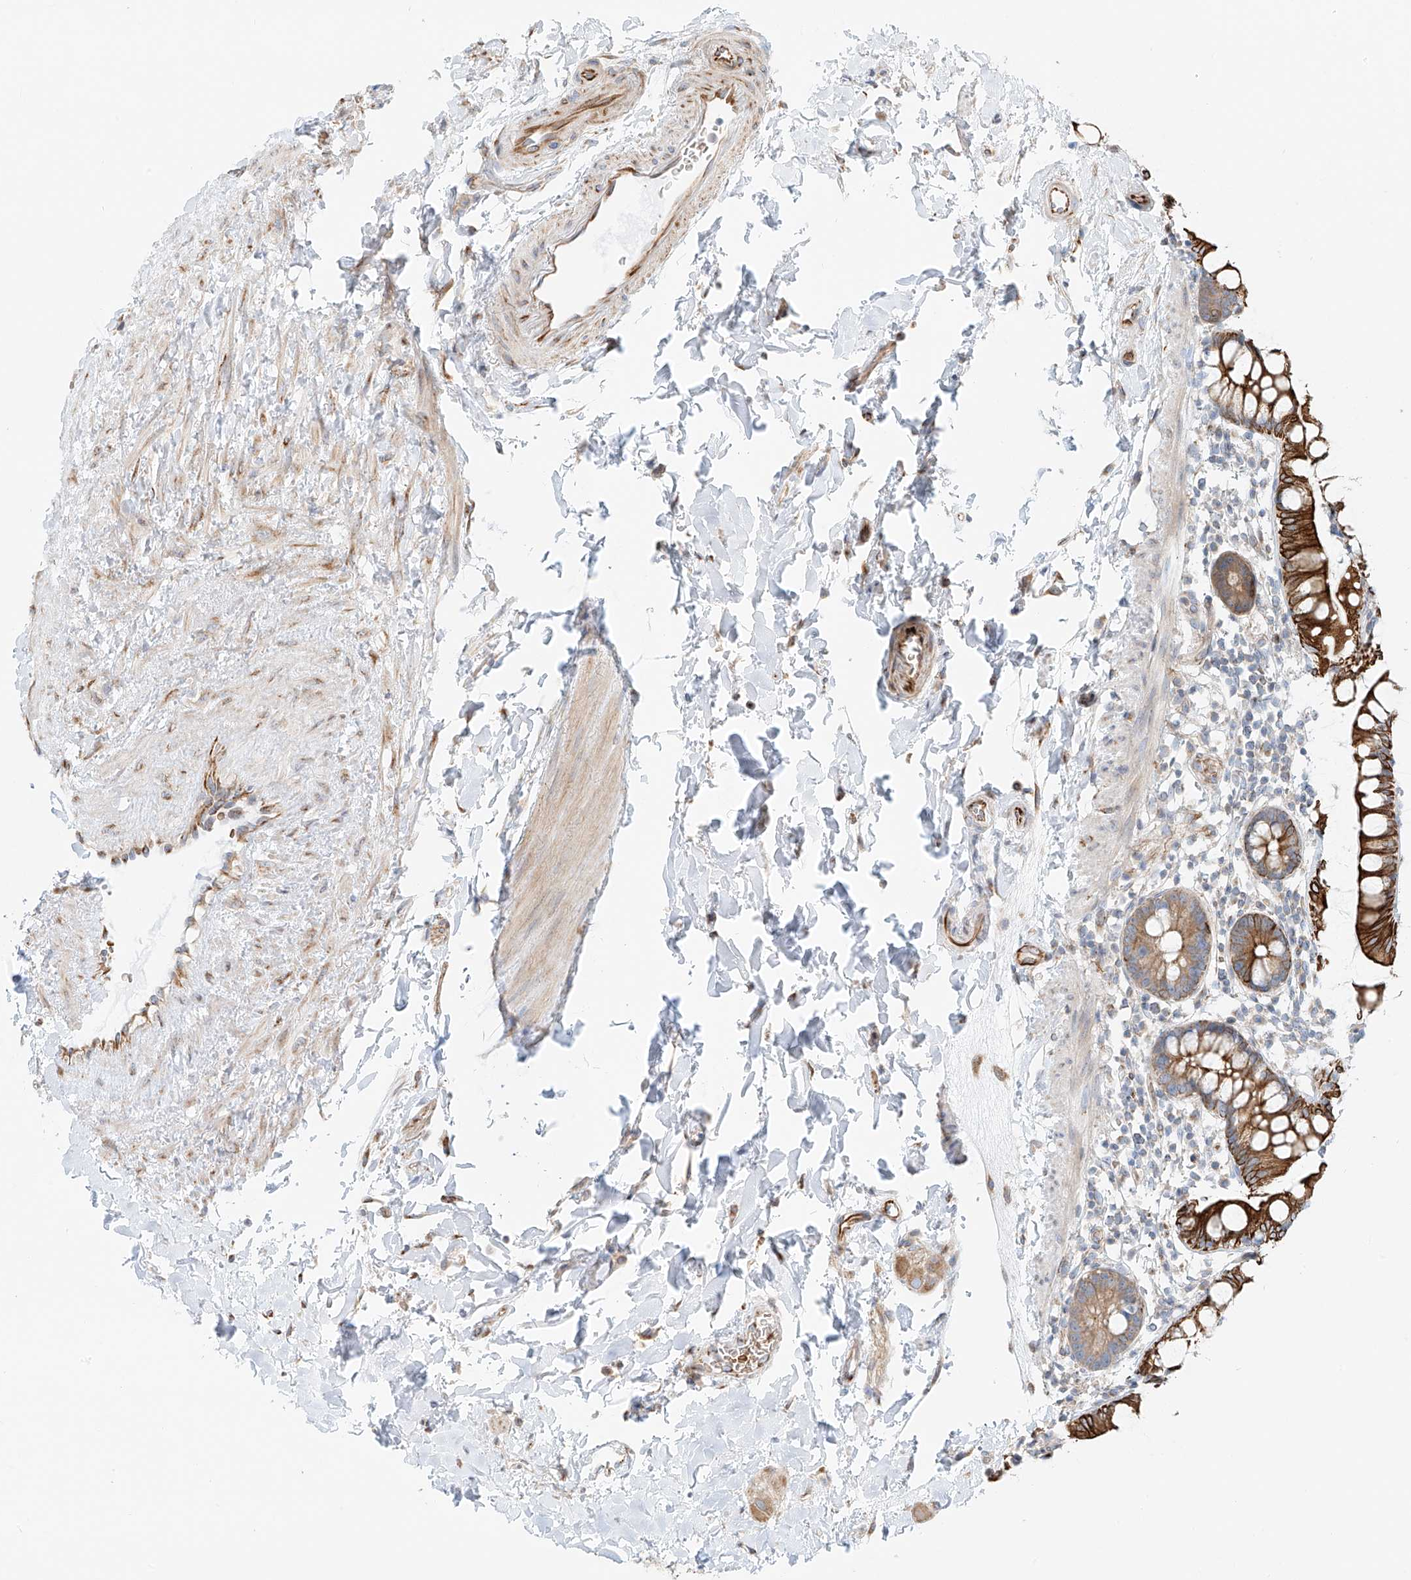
{"staining": {"intensity": "strong", "quantity": ">75%", "location": "cytoplasmic/membranous"}, "tissue": "small intestine", "cell_type": "Glandular cells", "image_type": "normal", "snomed": [{"axis": "morphology", "description": "Normal tissue, NOS"}, {"axis": "topography", "description": "Small intestine"}], "caption": "An immunohistochemistry (IHC) photomicrograph of unremarkable tissue is shown. Protein staining in brown highlights strong cytoplasmic/membranous positivity in small intestine within glandular cells.", "gene": "EIPR1", "patient": {"sex": "female", "age": 84}}